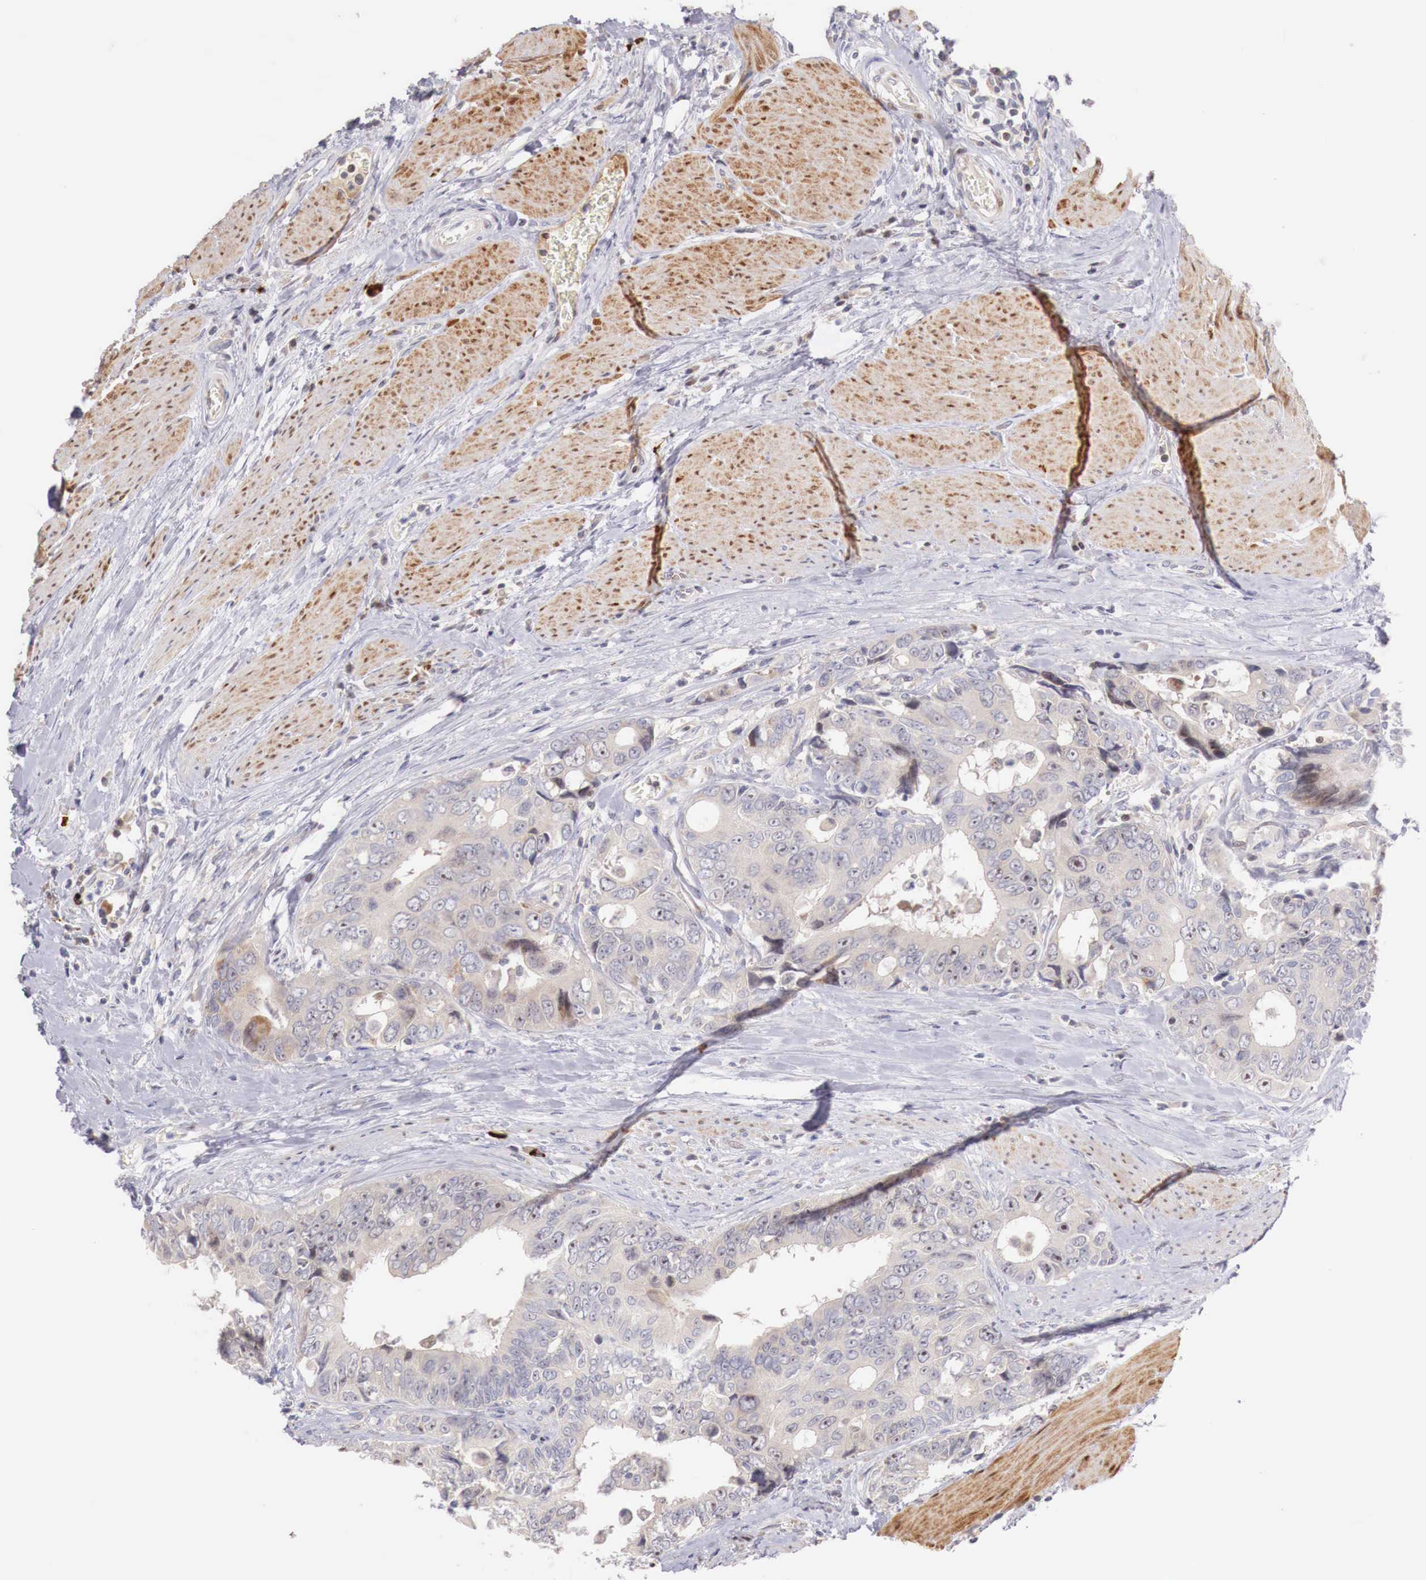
{"staining": {"intensity": "negative", "quantity": "none", "location": "none"}, "tissue": "colorectal cancer", "cell_type": "Tumor cells", "image_type": "cancer", "snomed": [{"axis": "morphology", "description": "Adenocarcinoma, NOS"}, {"axis": "topography", "description": "Rectum"}], "caption": "Micrograph shows no significant protein expression in tumor cells of colorectal adenocarcinoma. (DAB immunohistochemistry (IHC) visualized using brightfield microscopy, high magnification).", "gene": "CLCN5", "patient": {"sex": "female", "age": 67}}